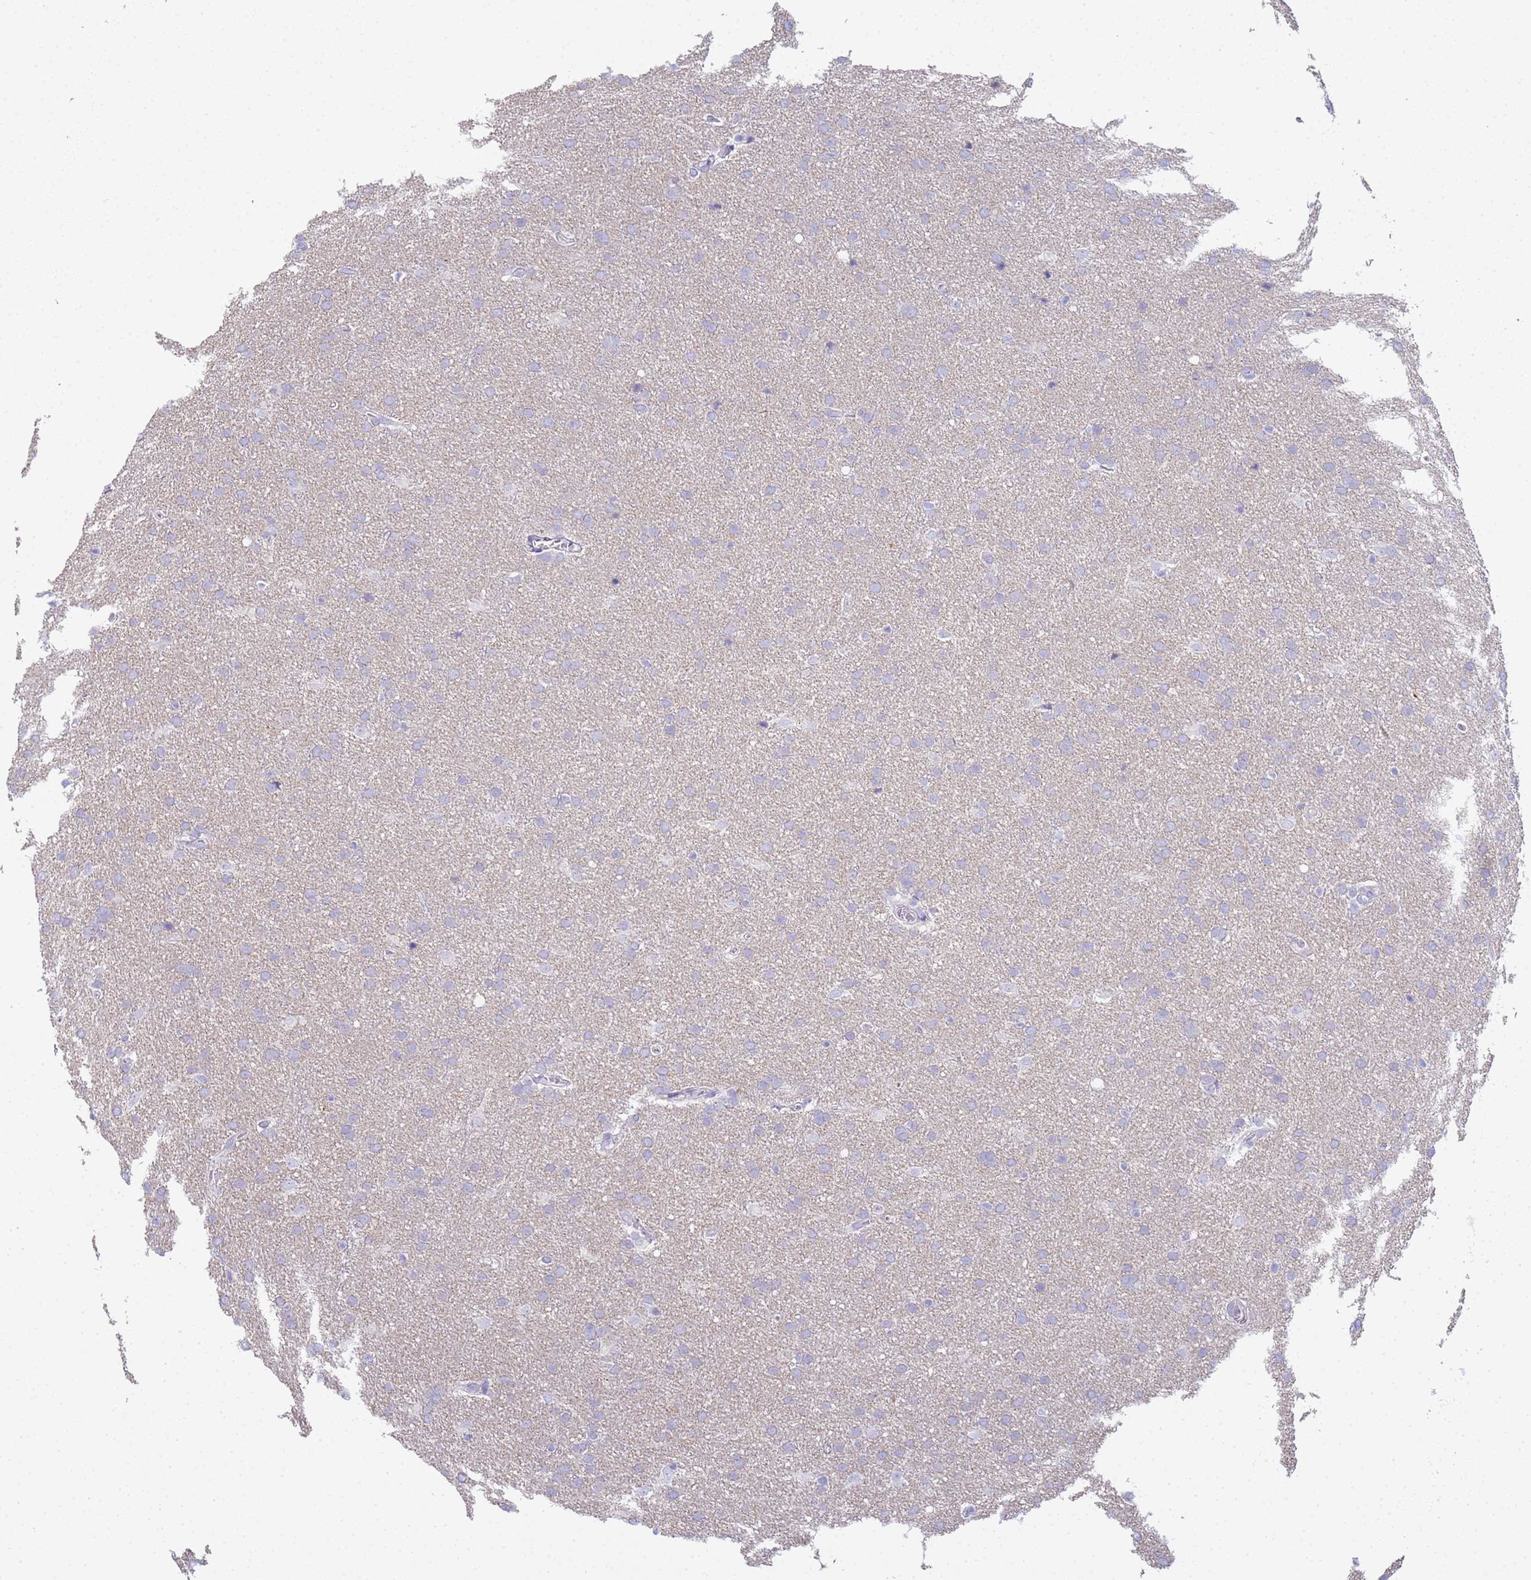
{"staining": {"intensity": "negative", "quantity": "none", "location": "none"}, "tissue": "glioma", "cell_type": "Tumor cells", "image_type": "cancer", "snomed": [{"axis": "morphology", "description": "Glioma, malignant, Low grade"}, {"axis": "topography", "description": "Brain"}], "caption": "Tumor cells are negative for protein expression in human malignant glioma (low-grade).", "gene": "CR1", "patient": {"sex": "female", "age": 32}}